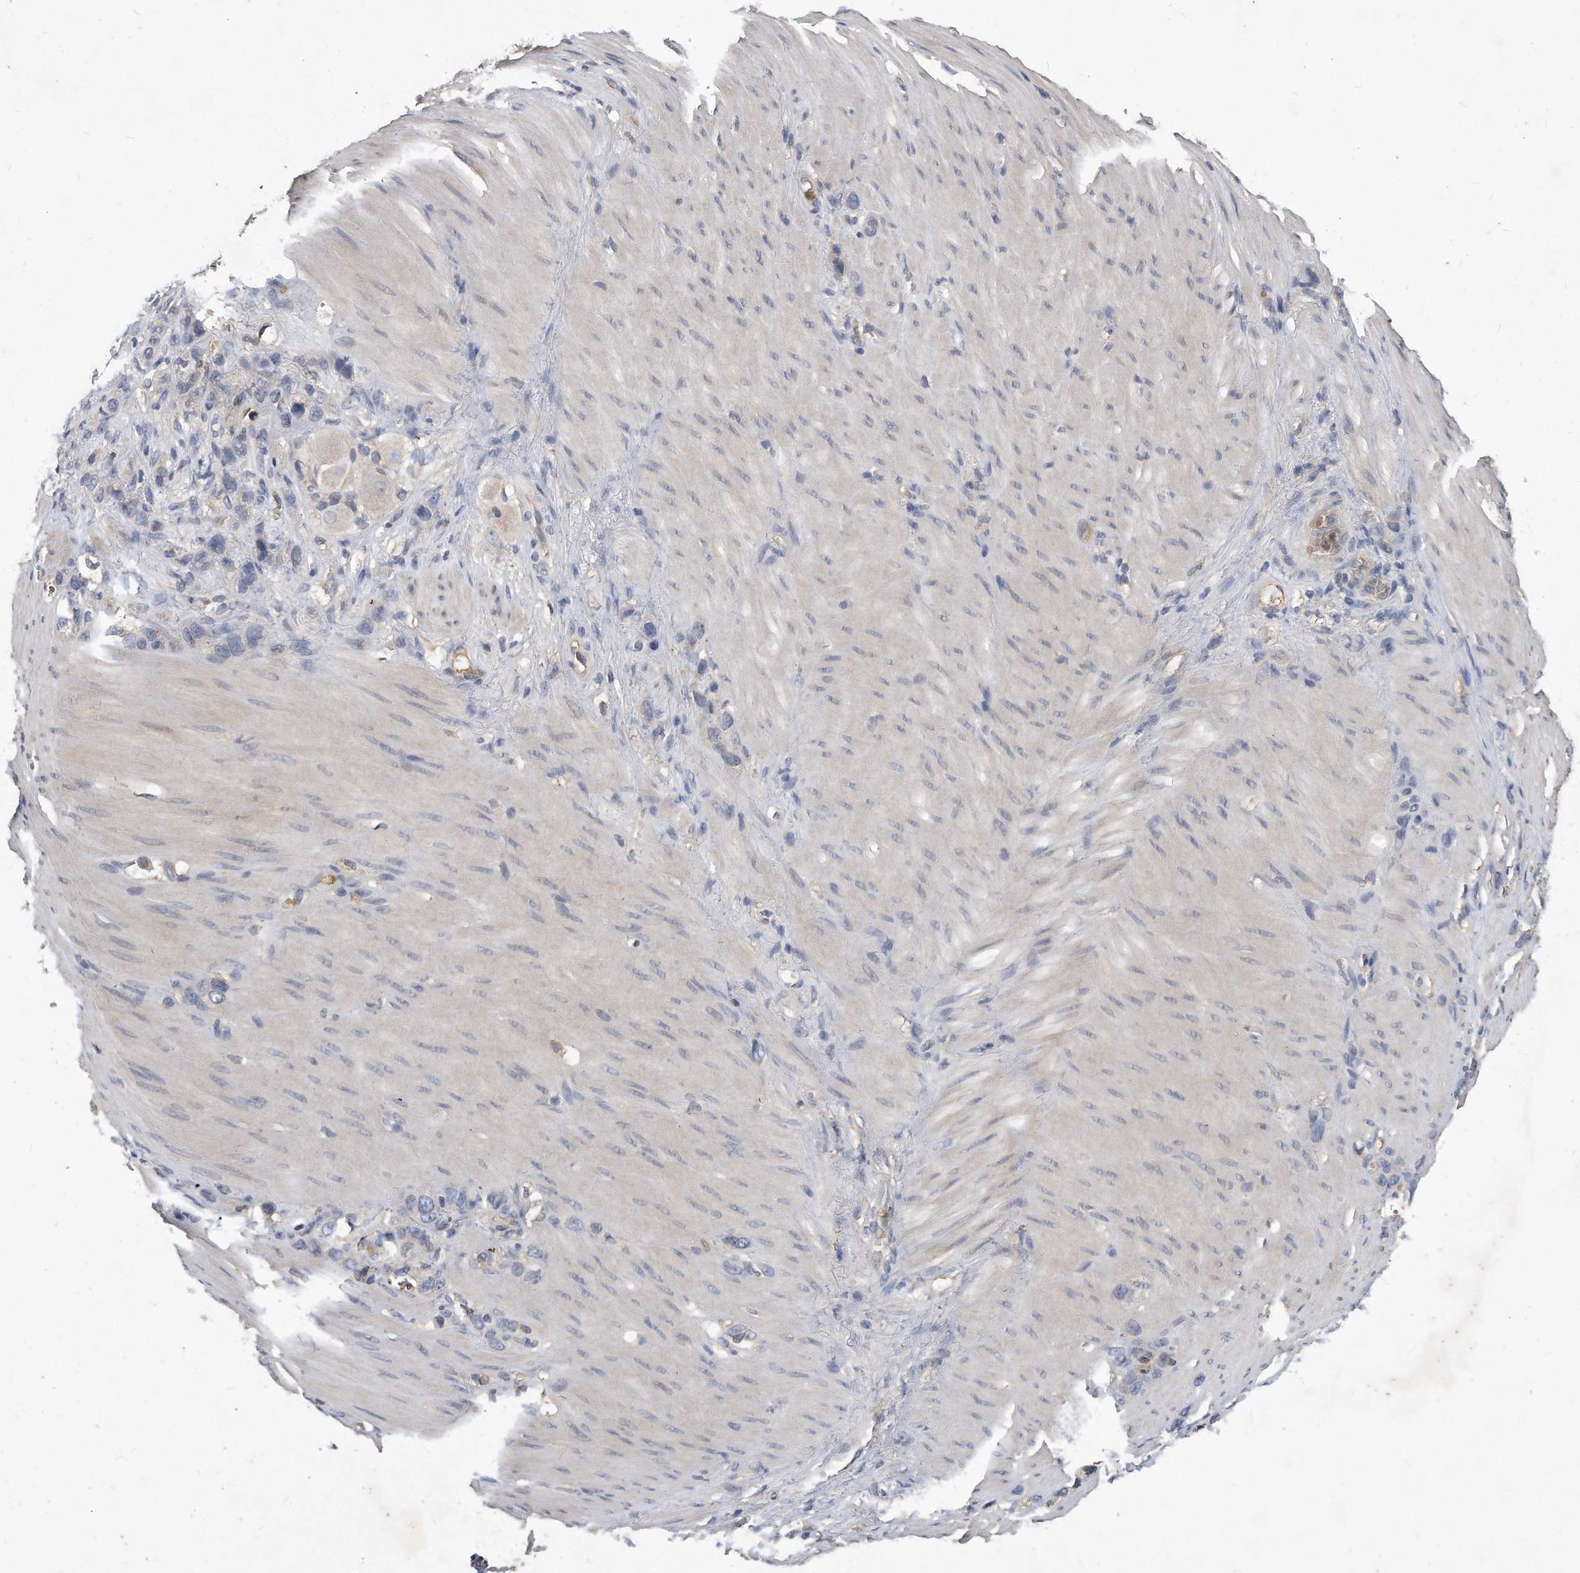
{"staining": {"intensity": "negative", "quantity": "none", "location": "none"}, "tissue": "stomach cancer", "cell_type": "Tumor cells", "image_type": "cancer", "snomed": [{"axis": "morphology", "description": "Normal tissue, NOS"}, {"axis": "morphology", "description": "Adenocarcinoma, NOS"}, {"axis": "morphology", "description": "Adenocarcinoma, High grade"}, {"axis": "topography", "description": "Stomach, upper"}, {"axis": "topography", "description": "Stomach"}], "caption": "The histopathology image demonstrates no significant expression in tumor cells of stomach cancer (adenocarcinoma).", "gene": "HOMER3", "patient": {"sex": "female", "age": 65}}